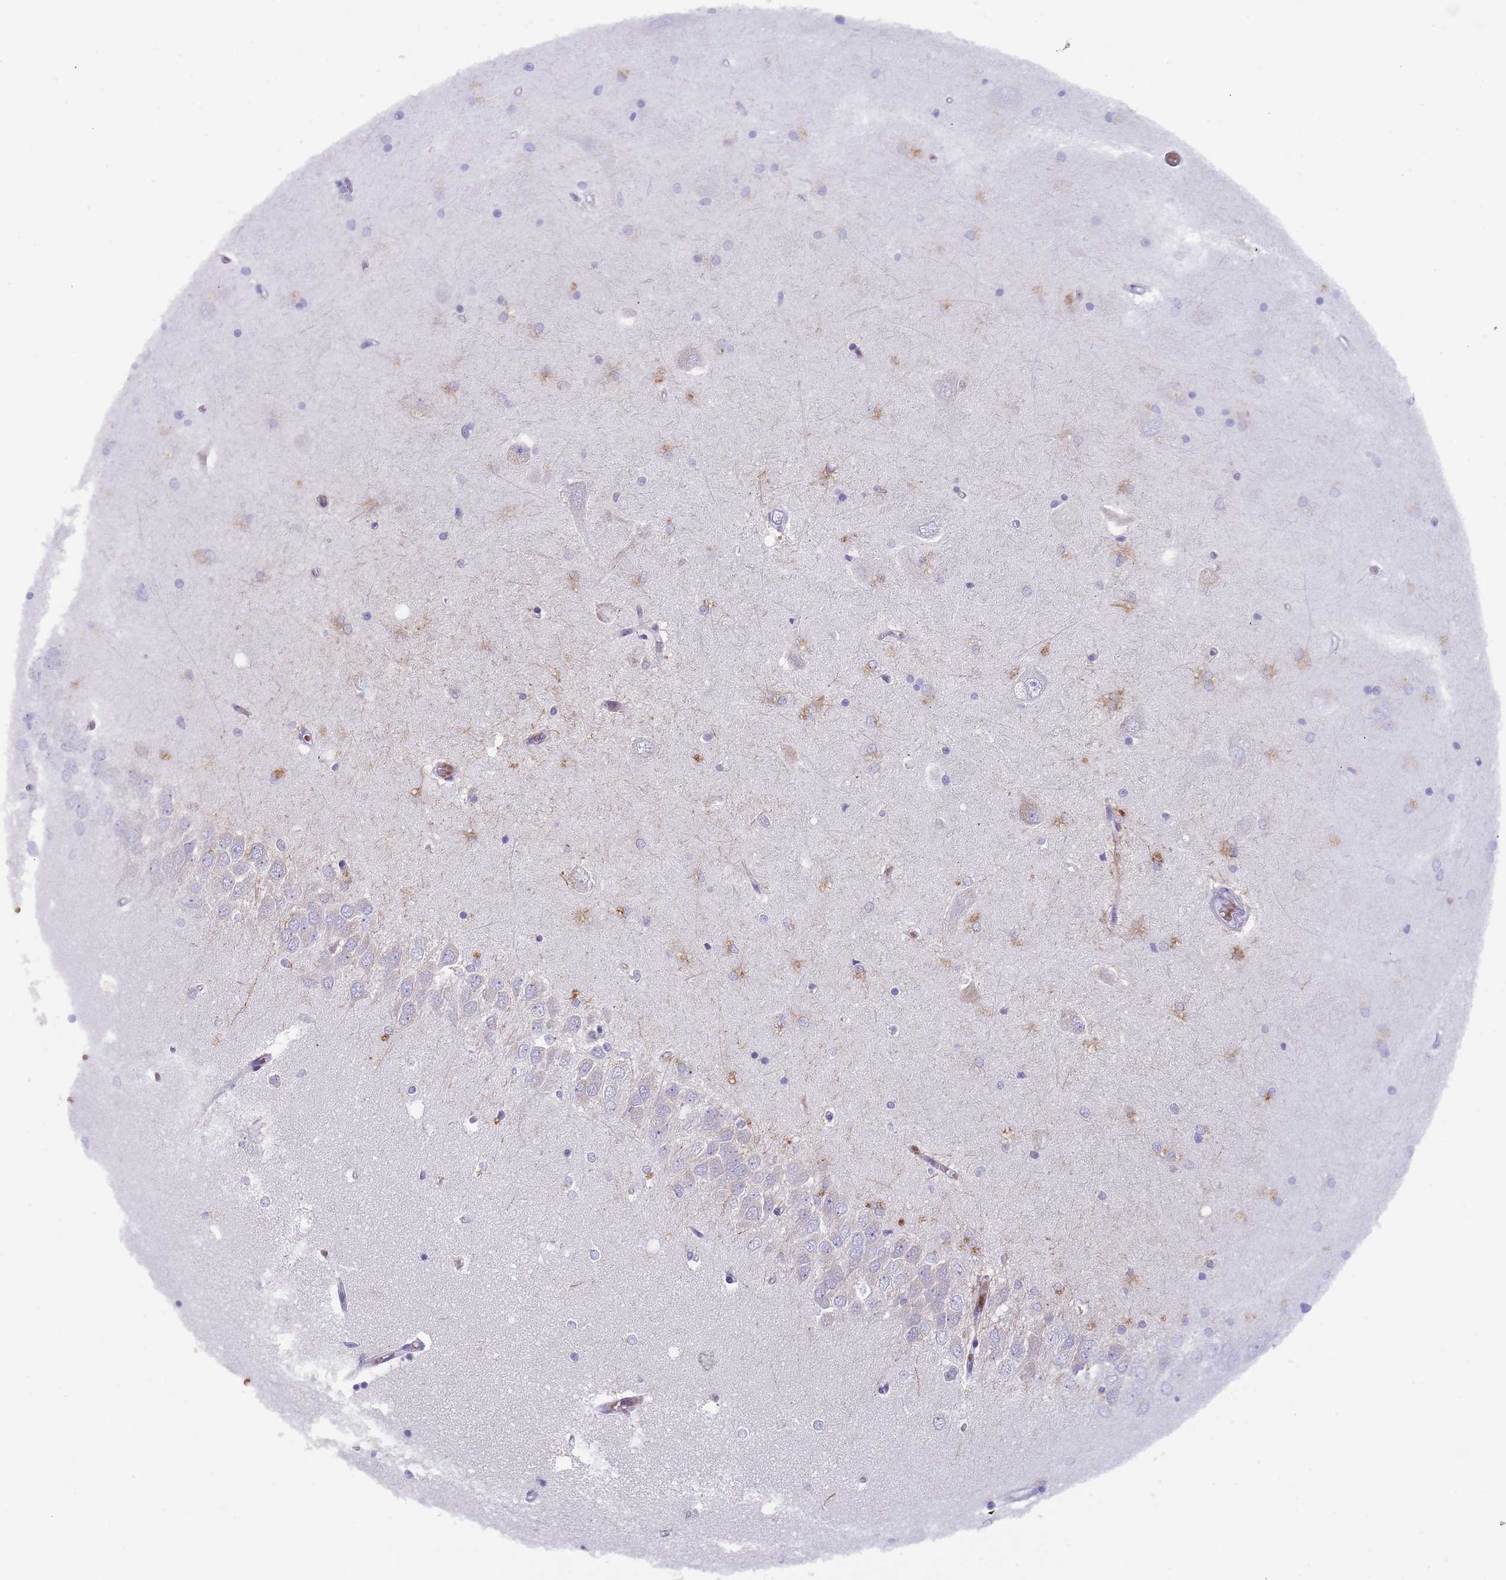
{"staining": {"intensity": "weak", "quantity": "<25%", "location": "cytoplasmic/membranous"}, "tissue": "hippocampus", "cell_type": "Glial cells", "image_type": "normal", "snomed": [{"axis": "morphology", "description": "Normal tissue, NOS"}, {"axis": "topography", "description": "Hippocampus"}], "caption": "Immunohistochemistry photomicrograph of normal human hippocampus stained for a protein (brown), which demonstrates no expression in glial cells. (Stains: DAB IHC with hematoxylin counter stain, Microscopy: brightfield microscopy at high magnification).", "gene": "TMEM251", "patient": {"sex": "male", "age": 45}}